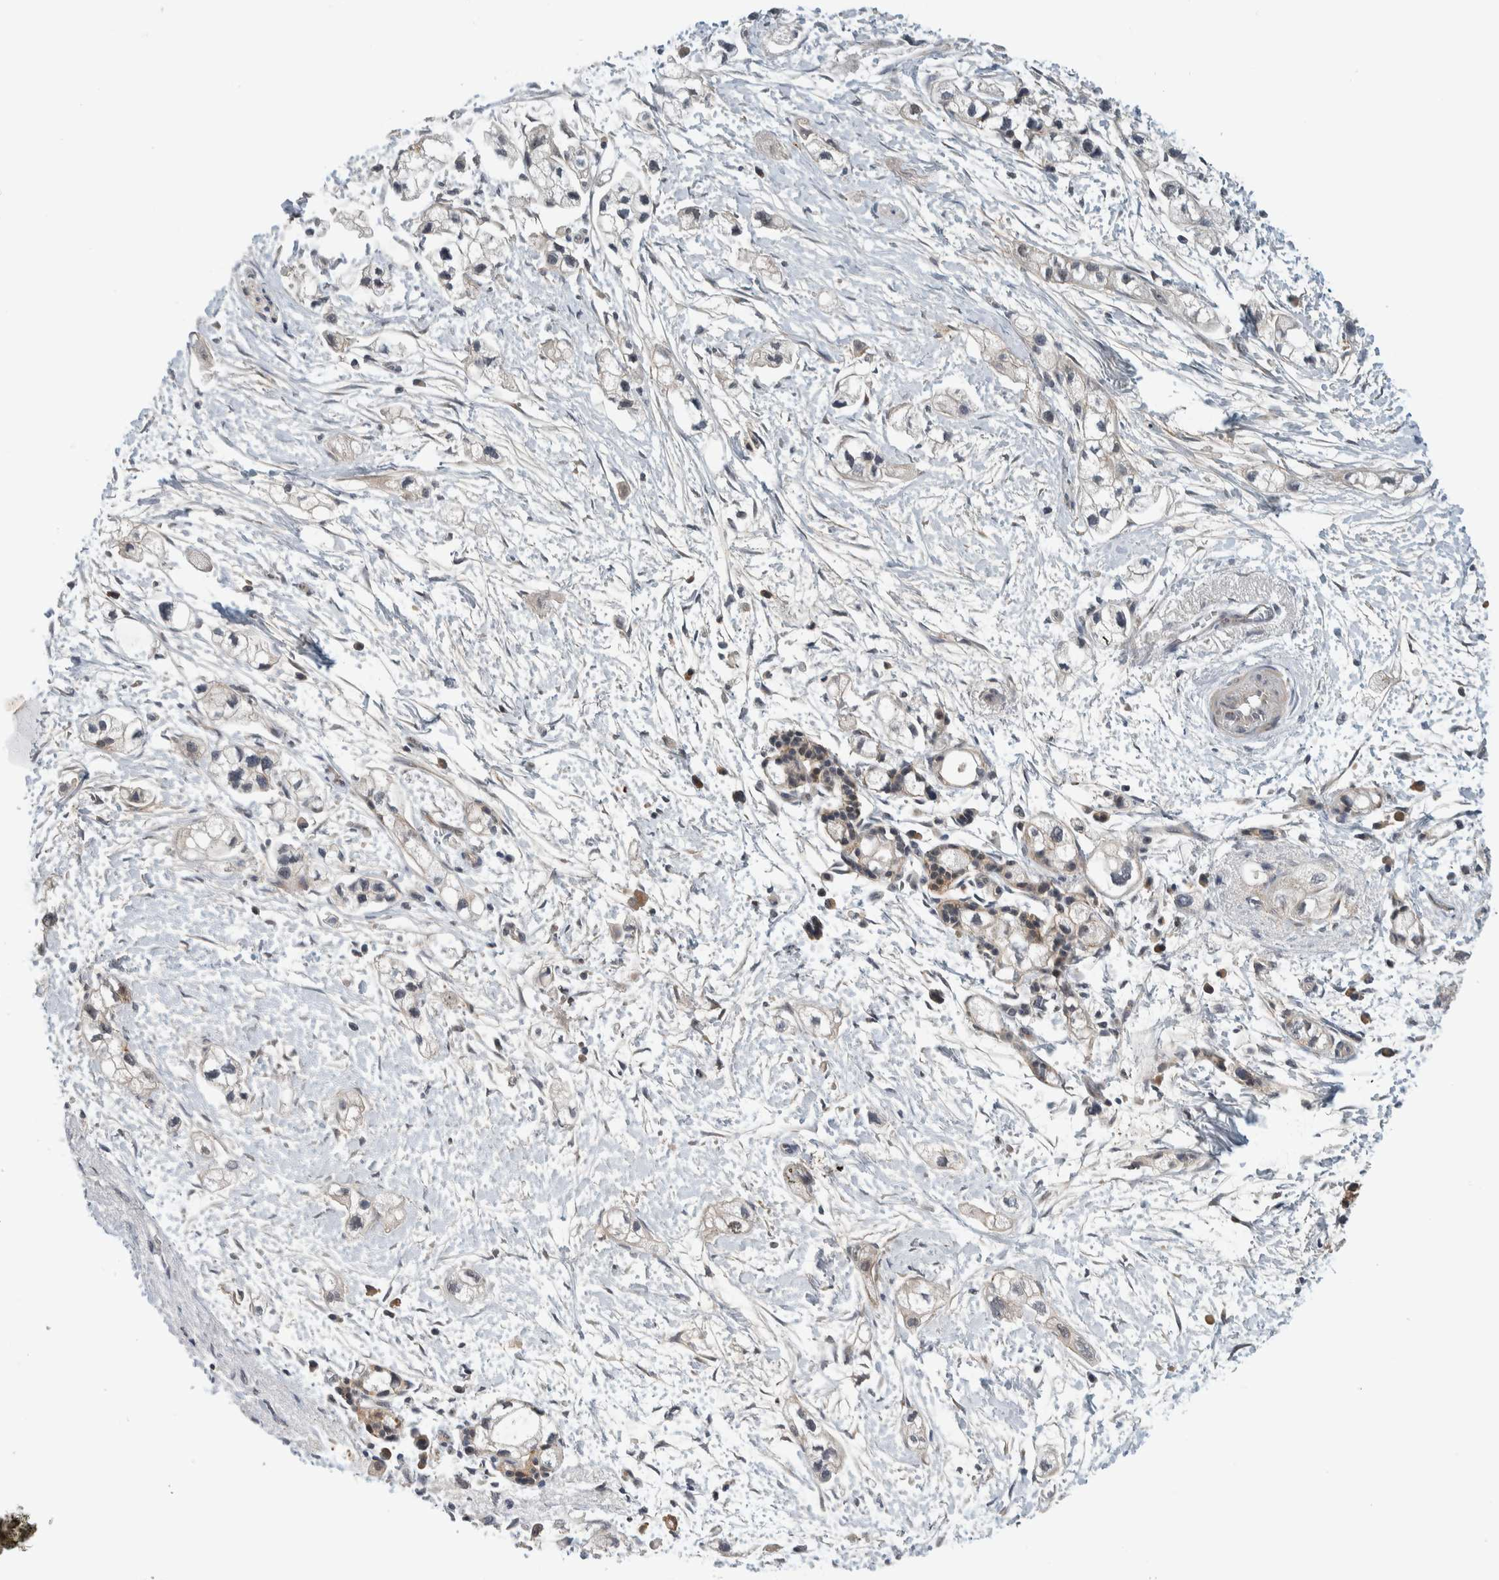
{"staining": {"intensity": "negative", "quantity": "none", "location": "none"}, "tissue": "pancreatic cancer", "cell_type": "Tumor cells", "image_type": "cancer", "snomed": [{"axis": "morphology", "description": "Adenocarcinoma, NOS"}, {"axis": "topography", "description": "Pancreas"}], "caption": "High magnification brightfield microscopy of adenocarcinoma (pancreatic) stained with DAB (3,3'-diaminobenzidine) (brown) and counterstained with hematoxylin (blue): tumor cells show no significant expression. The staining was performed using DAB to visualize the protein expression in brown, while the nuclei were stained in blue with hematoxylin (Magnification: 20x).", "gene": "MPRIP", "patient": {"sex": "male", "age": 74}}